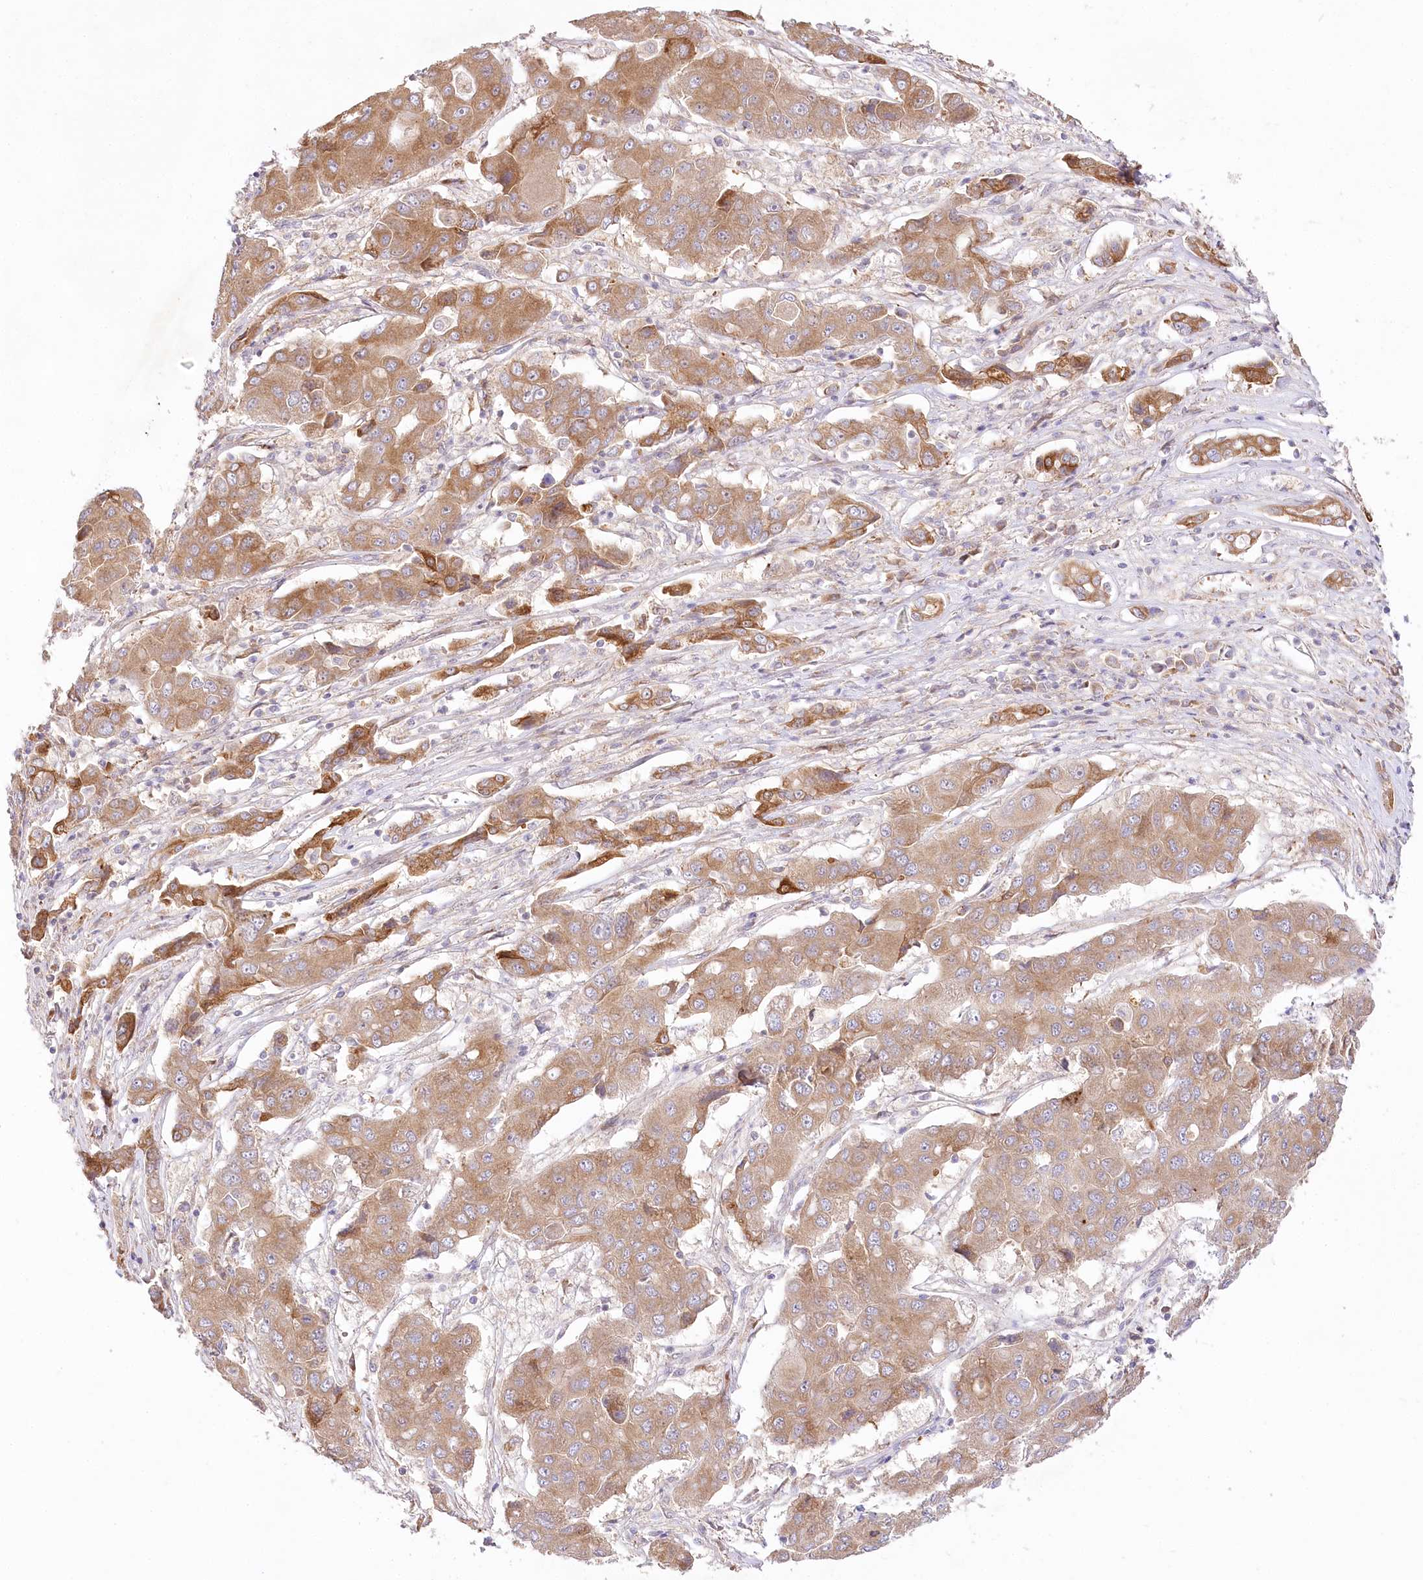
{"staining": {"intensity": "moderate", "quantity": ">75%", "location": "cytoplasmic/membranous"}, "tissue": "liver cancer", "cell_type": "Tumor cells", "image_type": "cancer", "snomed": [{"axis": "morphology", "description": "Cholangiocarcinoma"}, {"axis": "topography", "description": "Liver"}], "caption": "There is medium levels of moderate cytoplasmic/membranous expression in tumor cells of cholangiocarcinoma (liver), as demonstrated by immunohistochemical staining (brown color).", "gene": "PYROXD1", "patient": {"sex": "male", "age": 67}}